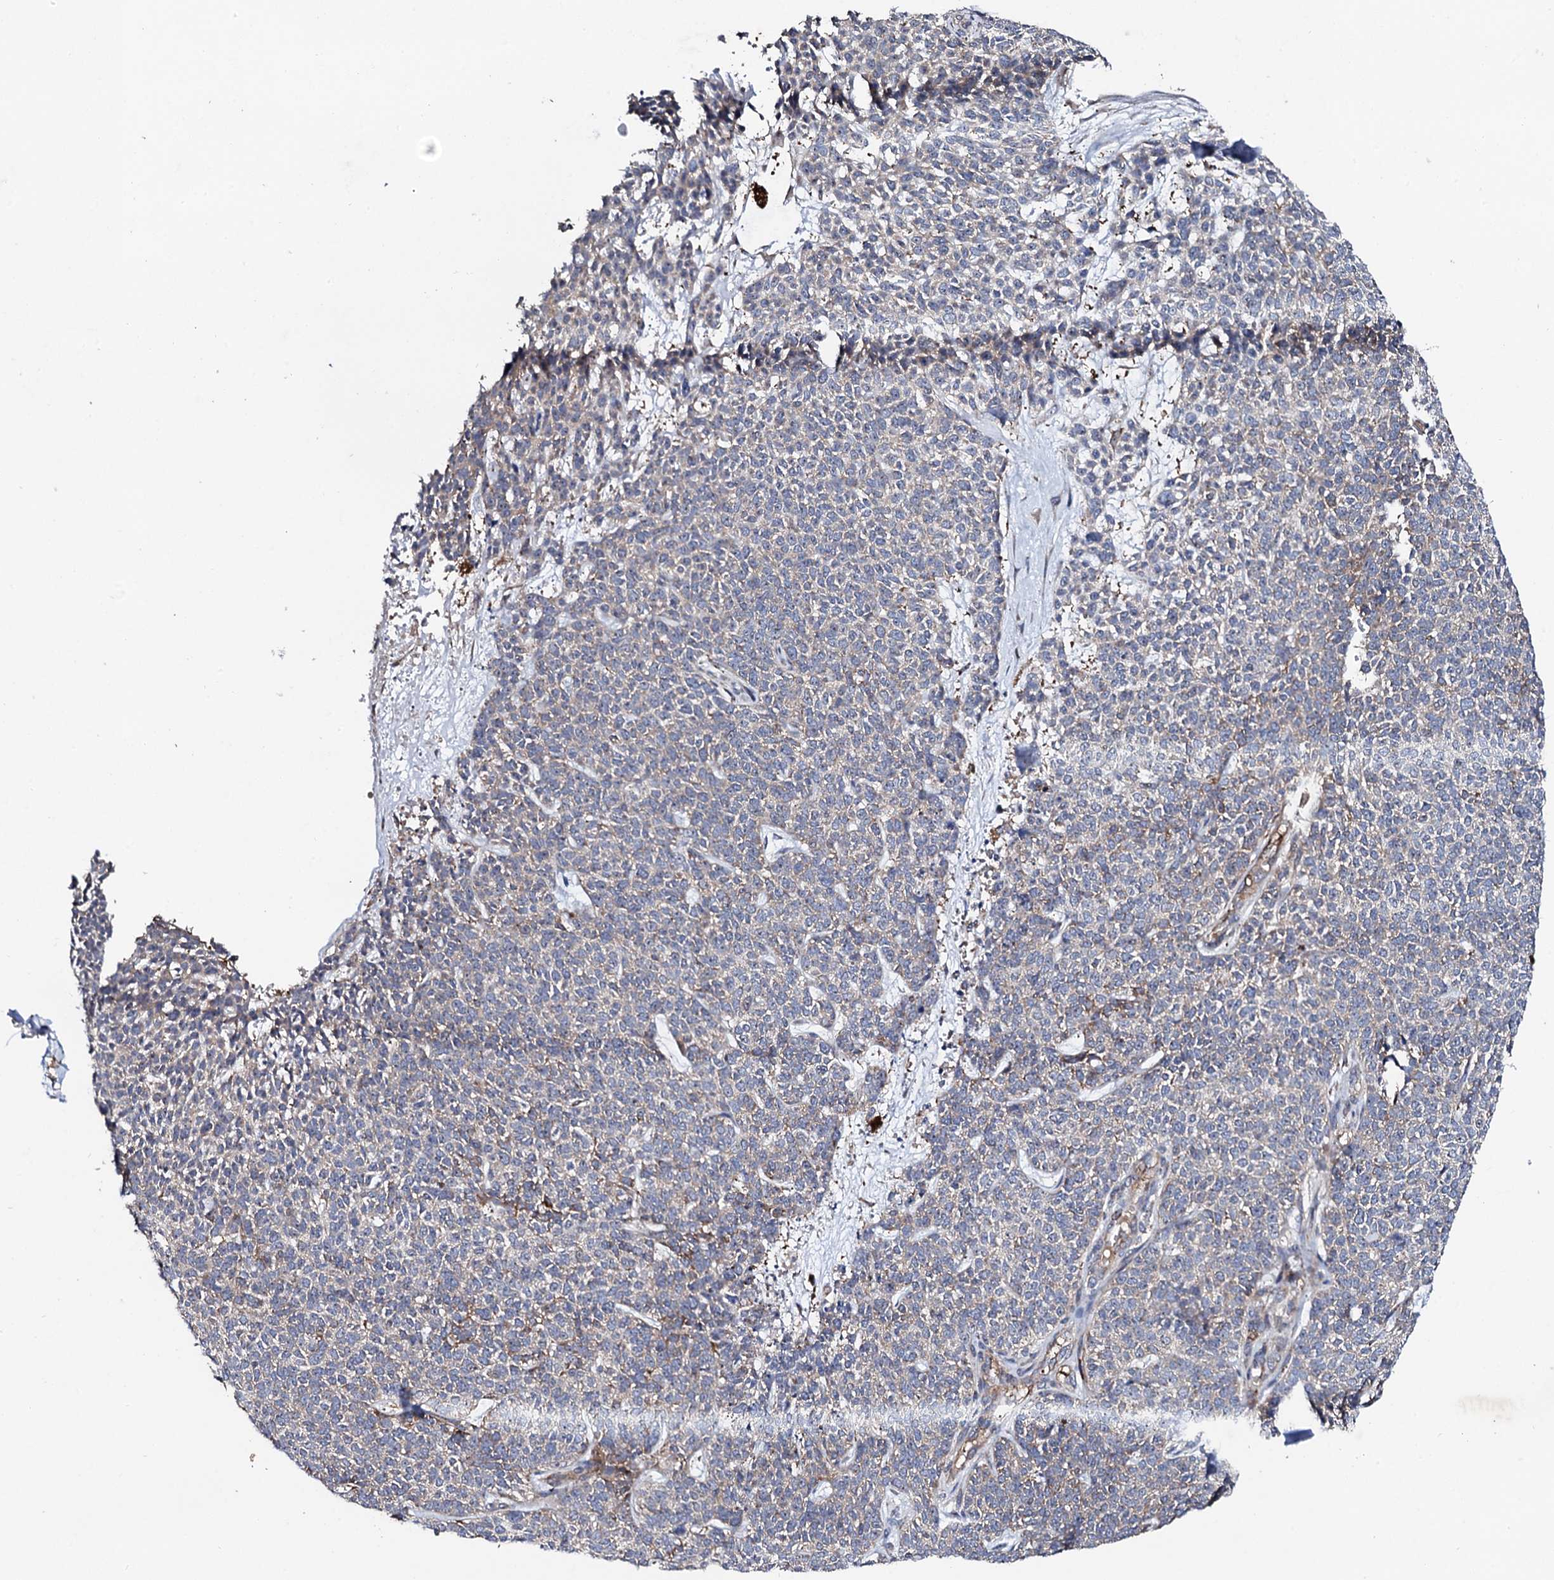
{"staining": {"intensity": "negative", "quantity": "none", "location": "none"}, "tissue": "skin cancer", "cell_type": "Tumor cells", "image_type": "cancer", "snomed": [{"axis": "morphology", "description": "Basal cell carcinoma"}, {"axis": "topography", "description": "Skin"}], "caption": "Immunohistochemical staining of human skin cancer (basal cell carcinoma) reveals no significant positivity in tumor cells. (Brightfield microscopy of DAB IHC at high magnification).", "gene": "GTPBP4", "patient": {"sex": "female", "age": 84}}